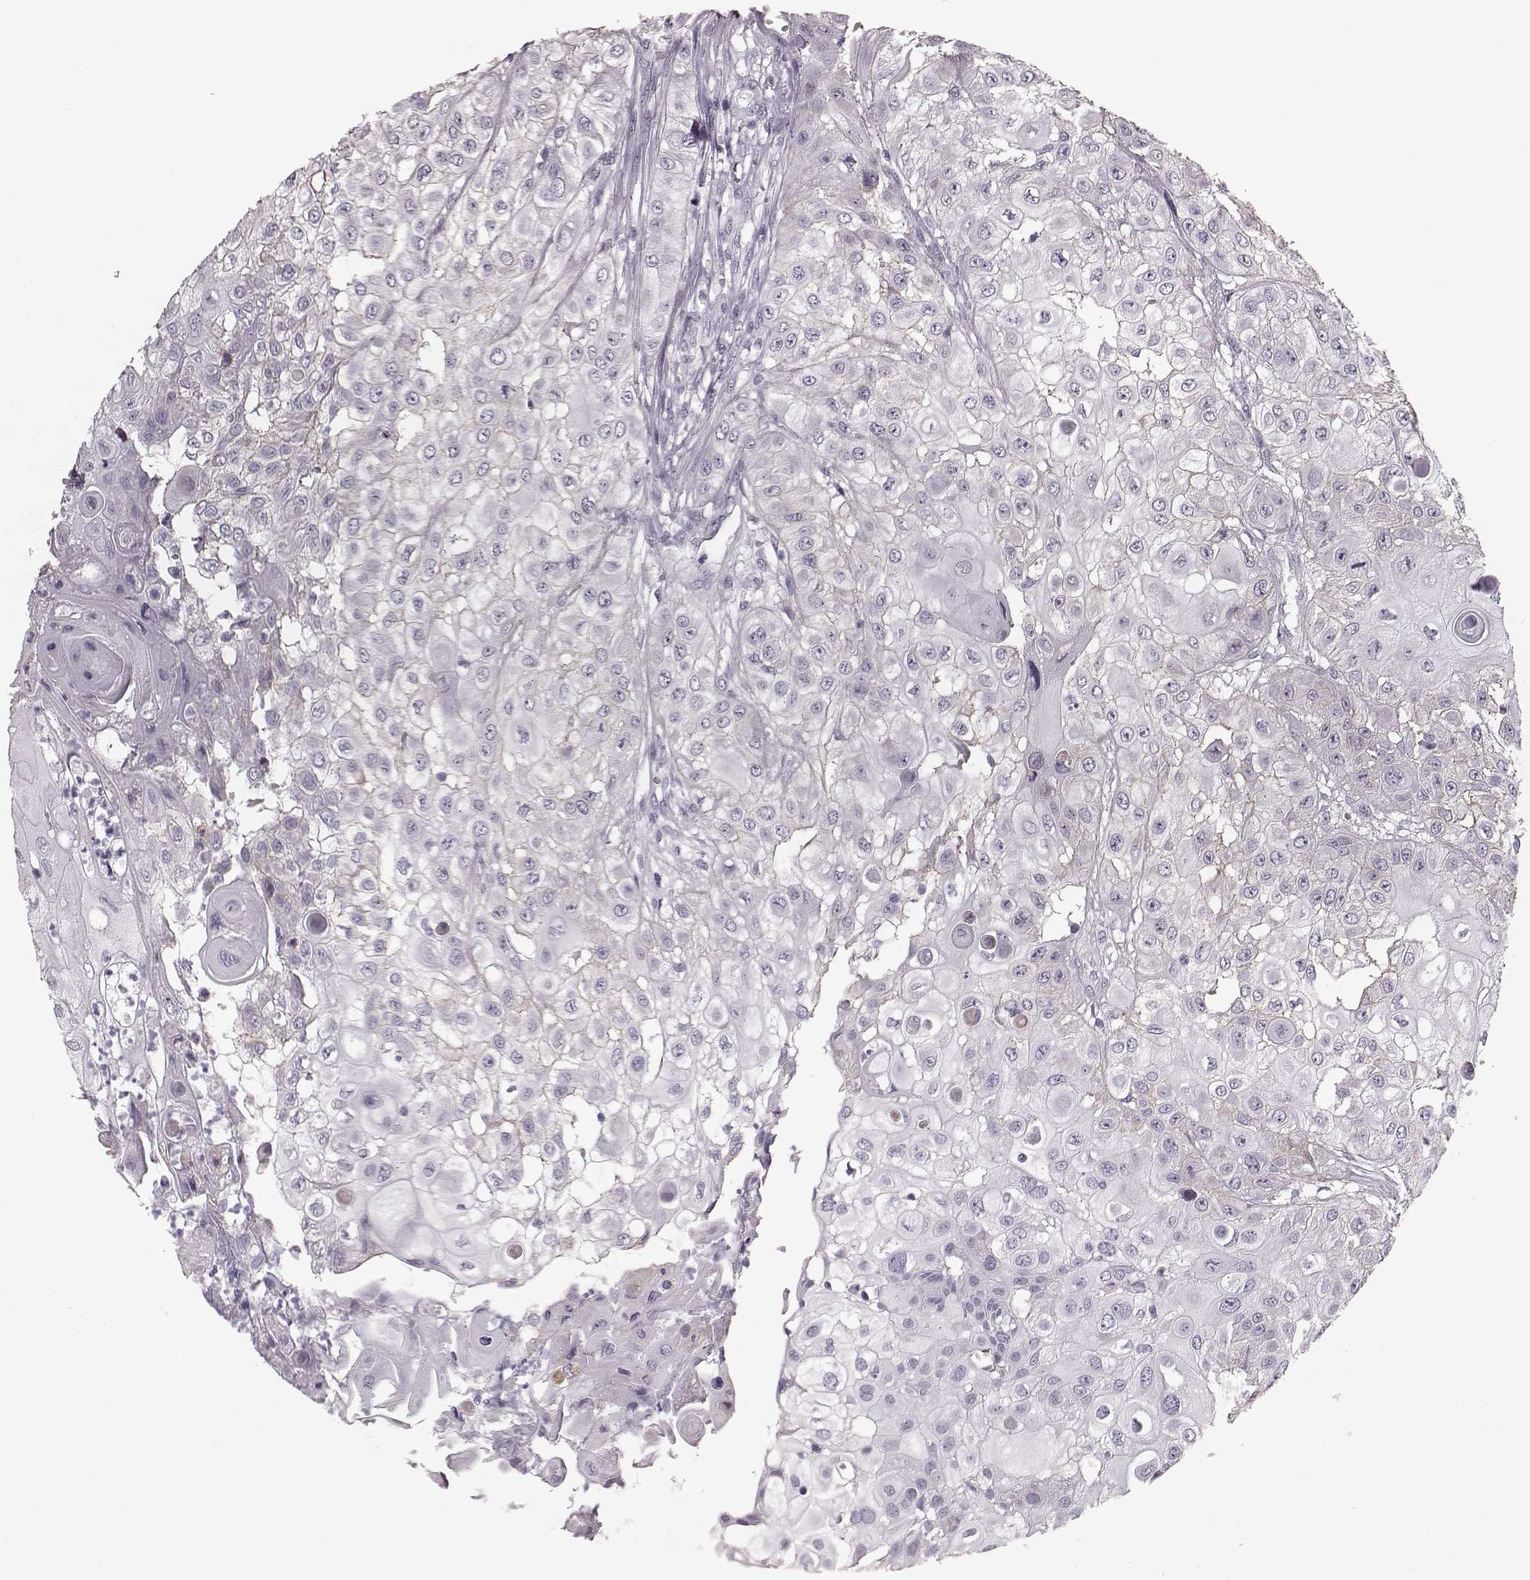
{"staining": {"intensity": "negative", "quantity": "none", "location": "none"}, "tissue": "urothelial cancer", "cell_type": "Tumor cells", "image_type": "cancer", "snomed": [{"axis": "morphology", "description": "Urothelial carcinoma, High grade"}, {"axis": "topography", "description": "Urinary bladder"}], "caption": "Immunohistochemical staining of high-grade urothelial carcinoma reveals no significant positivity in tumor cells.", "gene": "CRYBA2", "patient": {"sex": "female", "age": 79}}